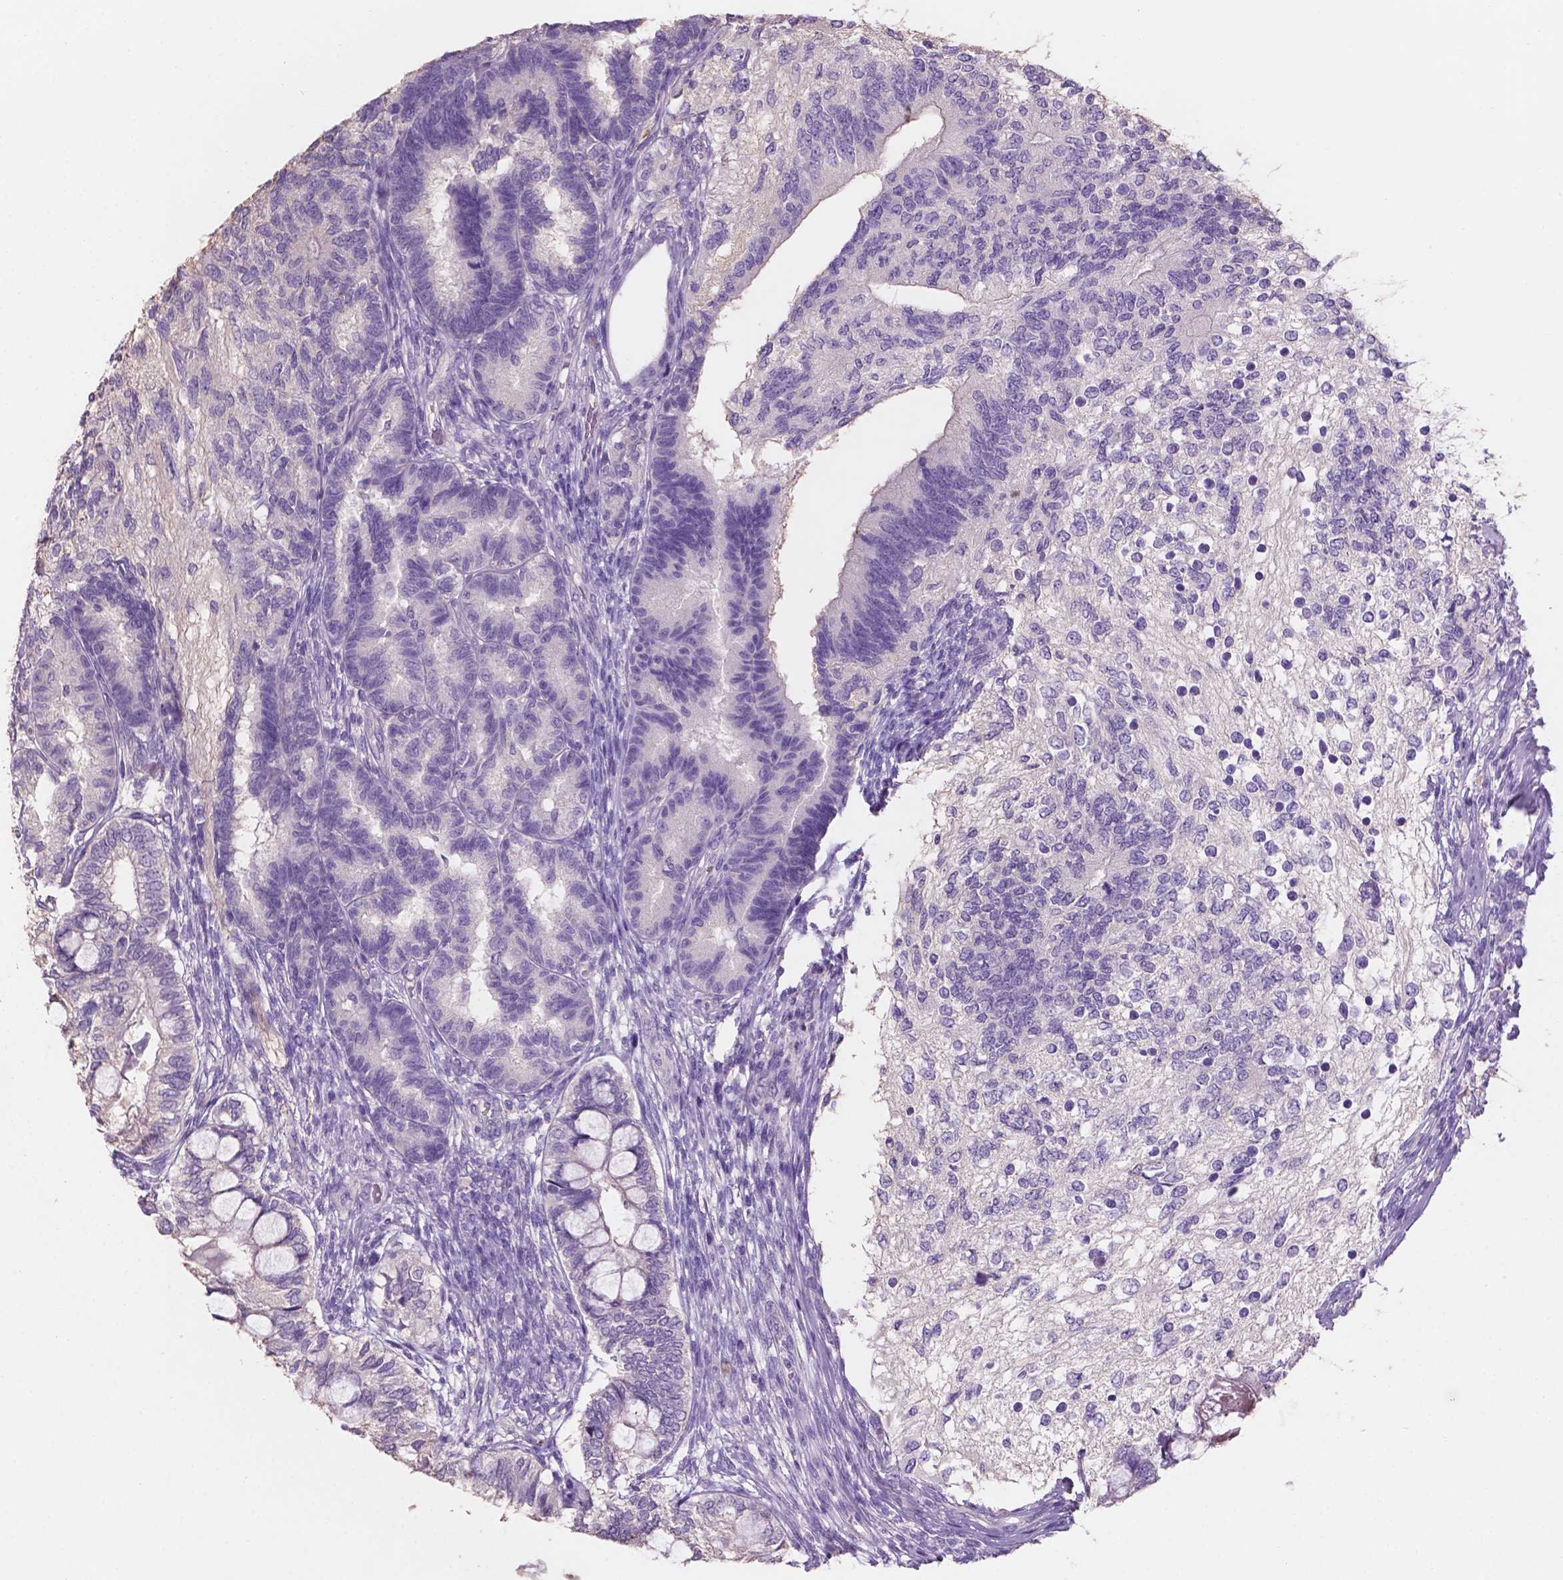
{"staining": {"intensity": "negative", "quantity": "none", "location": "none"}, "tissue": "testis cancer", "cell_type": "Tumor cells", "image_type": "cancer", "snomed": [{"axis": "morphology", "description": "Seminoma, NOS"}, {"axis": "morphology", "description": "Carcinoma, Embryonal, NOS"}, {"axis": "topography", "description": "Testis"}], "caption": "Immunohistochemical staining of human testis cancer demonstrates no significant positivity in tumor cells.", "gene": "SBSN", "patient": {"sex": "male", "age": 41}}